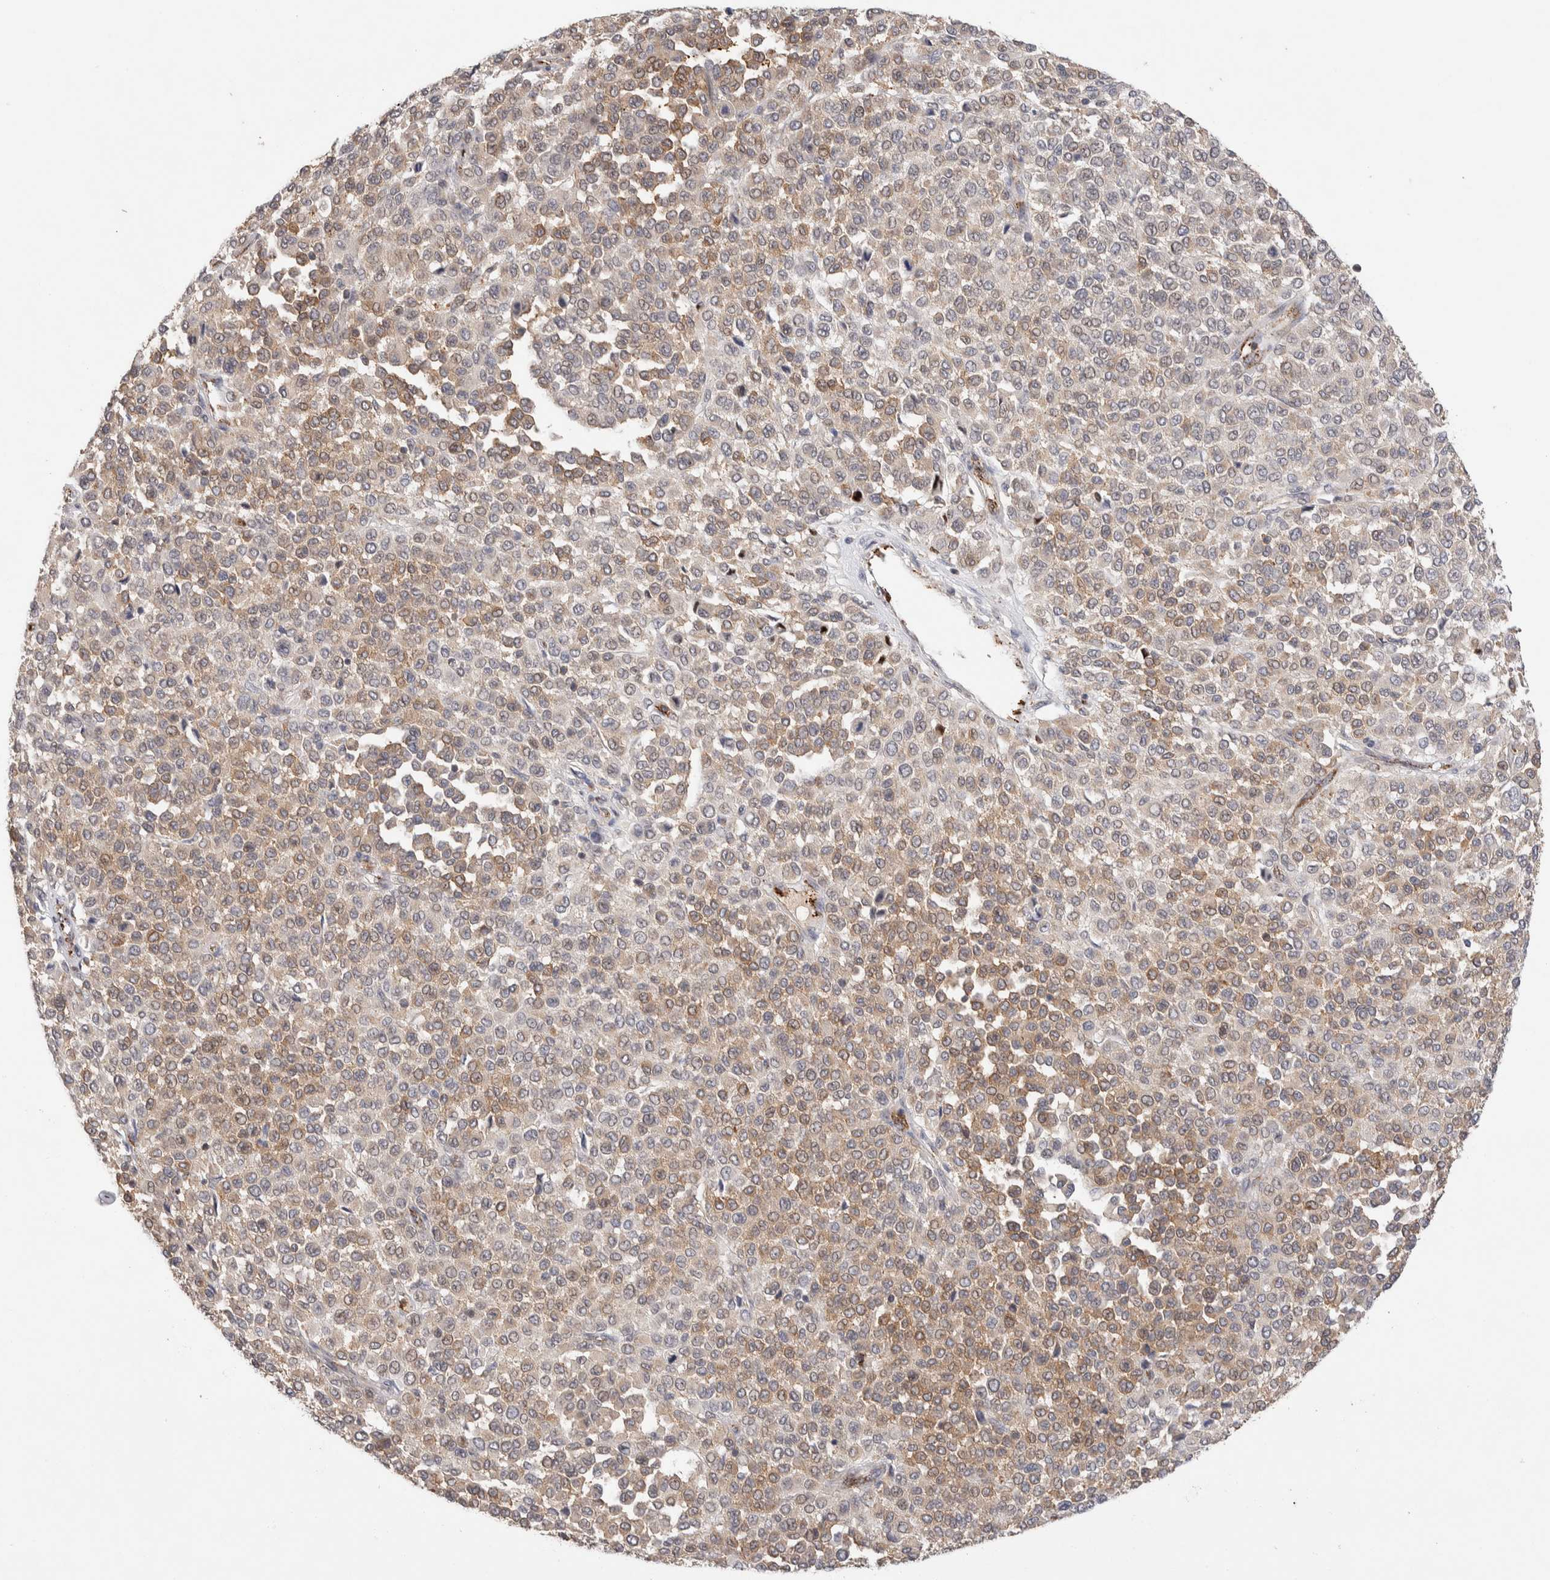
{"staining": {"intensity": "moderate", "quantity": "25%-75%", "location": "cytoplasmic/membranous"}, "tissue": "melanoma", "cell_type": "Tumor cells", "image_type": "cancer", "snomed": [{"axis": "morphology", "description": "Malignant melanoma, Metastatic site"}, {"axis": "topography", "description": "Pancreas"}], "caption": "This histopathology image reveals immunohistochemistry staining of melanoma, with medium moderate cytoplasmic/membranous staining in approximately 25%-75% of tumor cells.", "gene": "NSMAF", "patient": {"sex": "female", "age": 30}}